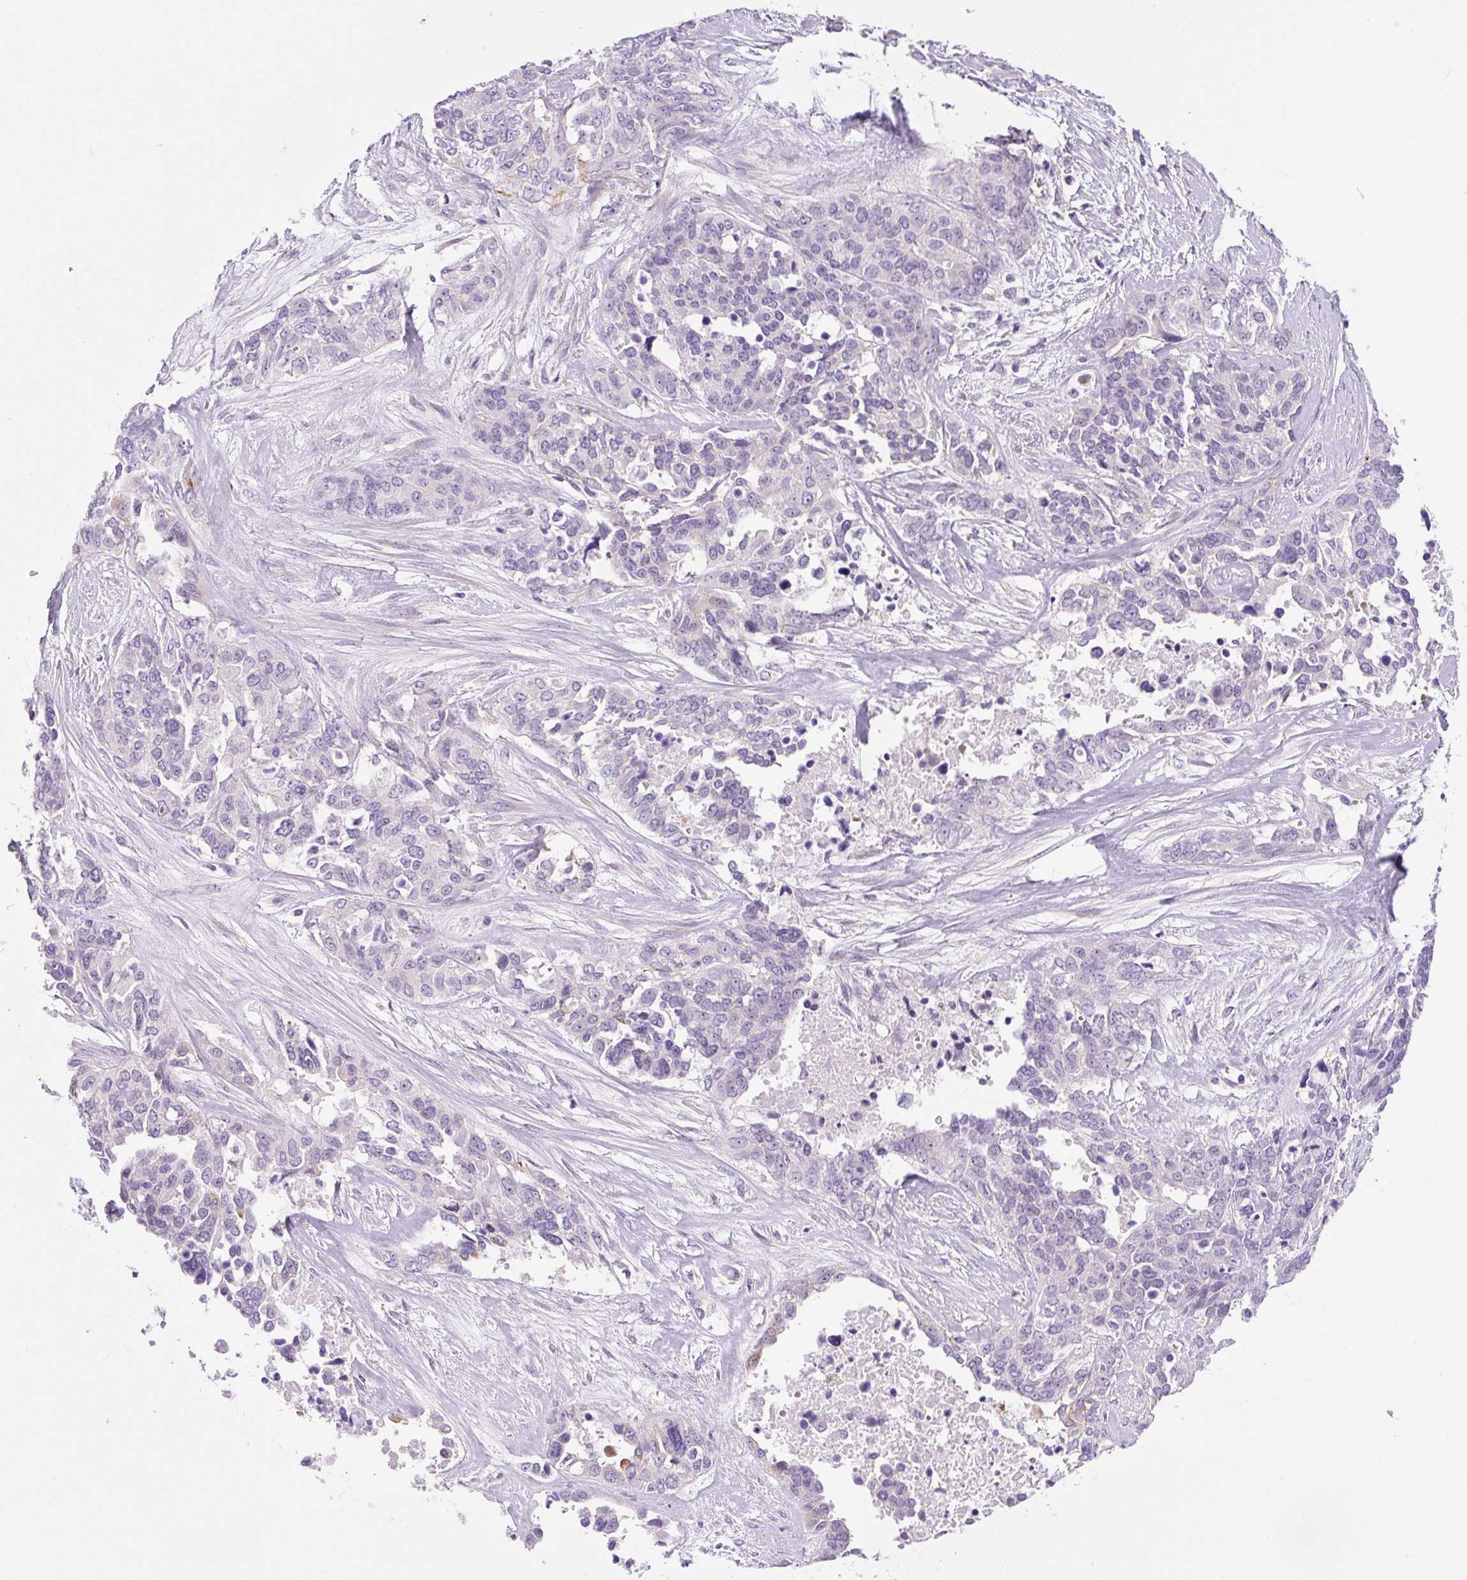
{"staining": {"intensity": "negative", "quantity": "none", "location": "none"}, "tissue": "ovarian cancer", "cell_type": "Tumor cells", "image_type": "cancer", "snomed": [{"axis": "morphology", "description": "Cystadenocarcinoma, serous, NOS"}, {"axis": "topography", "description": "Ovary"}], "caption": "A high-resolution micrograph shows IHC staining of ovarian serous cystadenocarcinoma, which shows no significant staining in tumor cells.", "gene": "ASB4", "patient": {"sex": "female", "age": 44}}